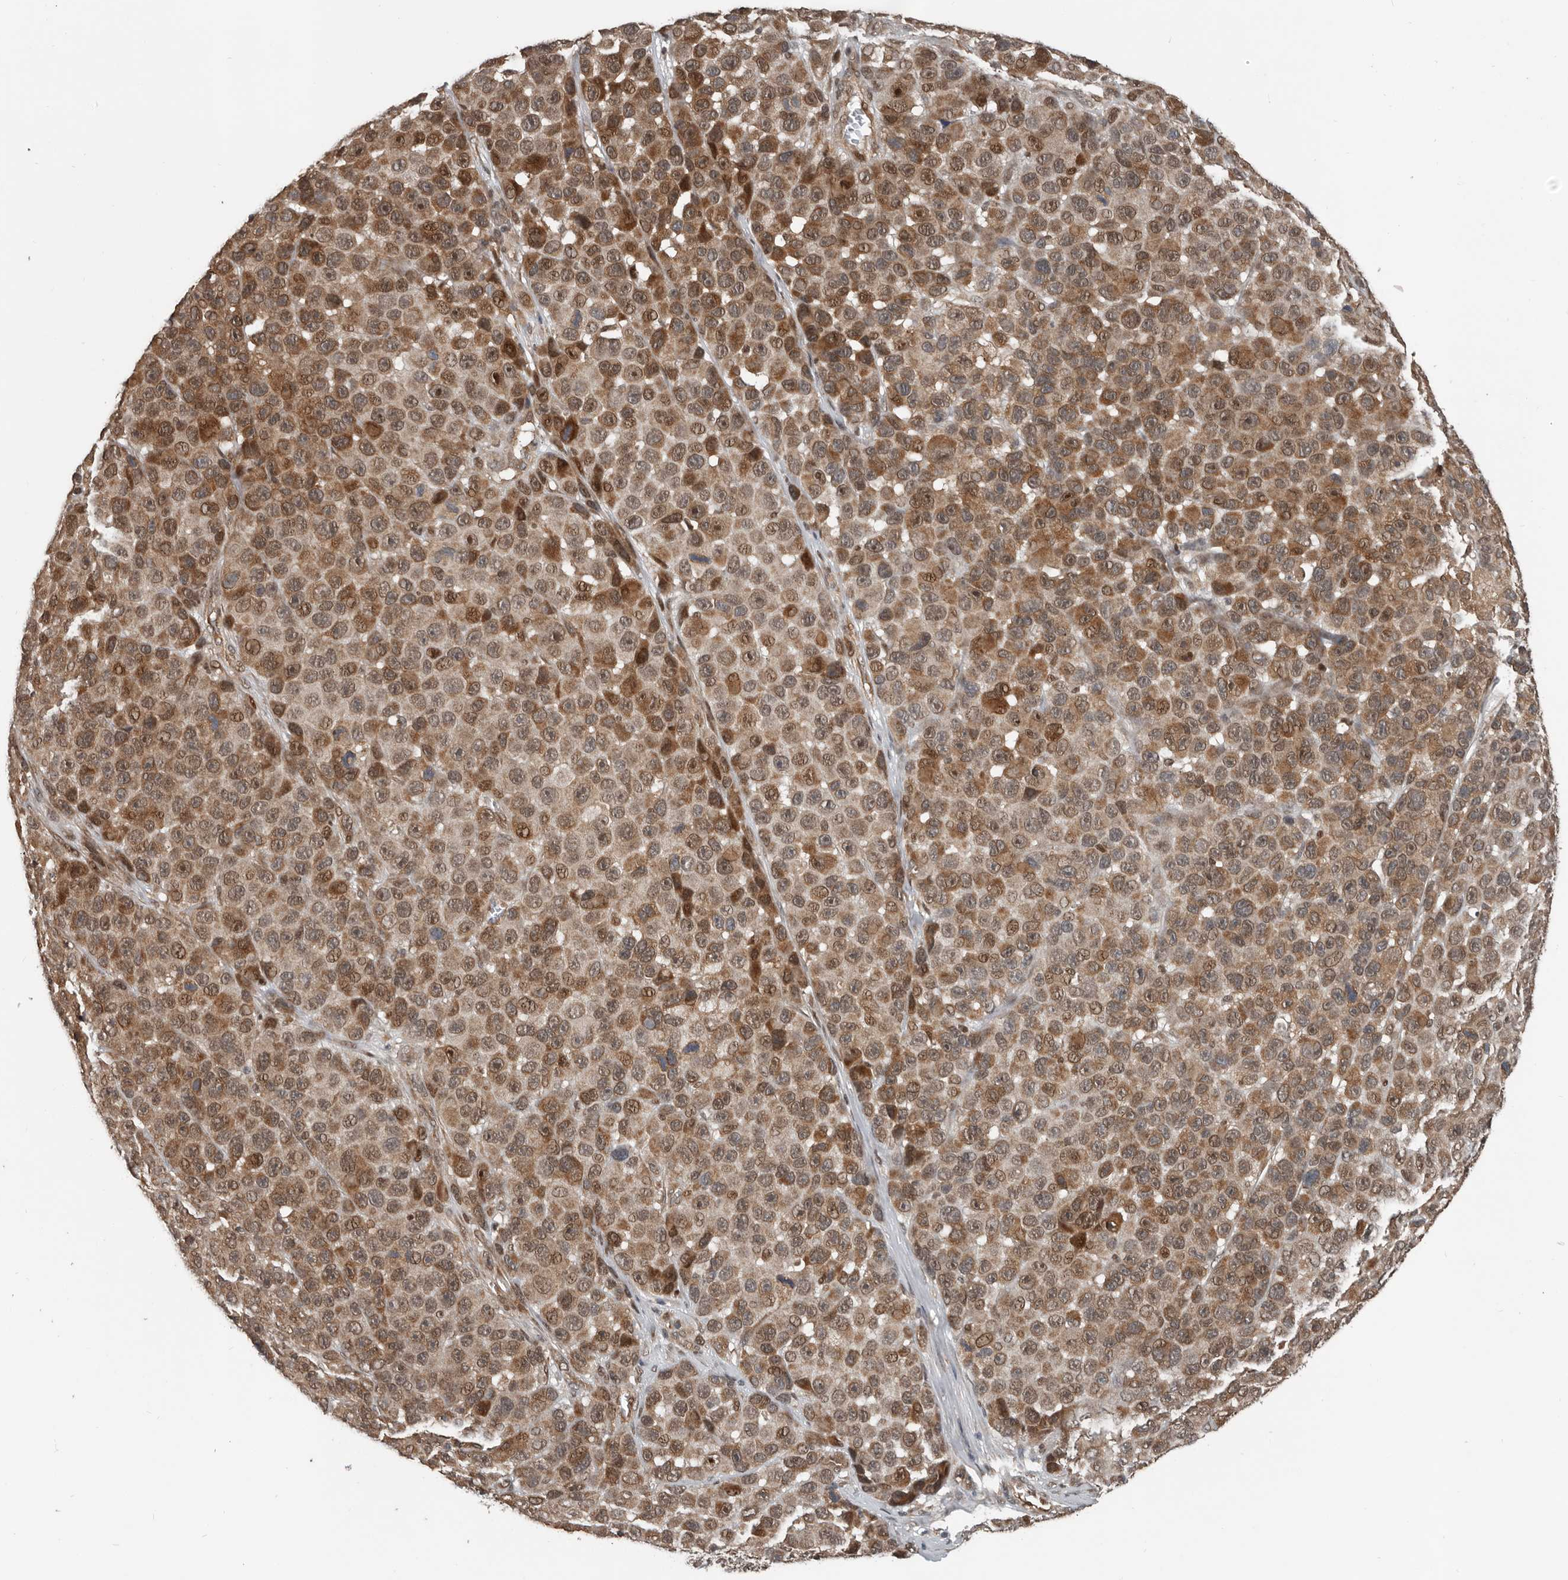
{"staining": {"intensity": "moderate", "quantity": ">75%", "location": "cytoplasmic/membranous,nuclear"}, "tissue": "melanoma", "cell_type": "Tumor cells", "image_type": "cancer", "snomed": [{"axis": "morphology", "description": "Malignant melanoma, NOS"}, {"axis": "topography", "description": "Skin"}], "caption": "Protein analysis of melanoma tissue displays moderate cytoplasmic/membranous and nuclear positivity in approximately >75% of tumor cells.", "gene": "YOD1", "patient": {"sex": "male", "age": 53}}